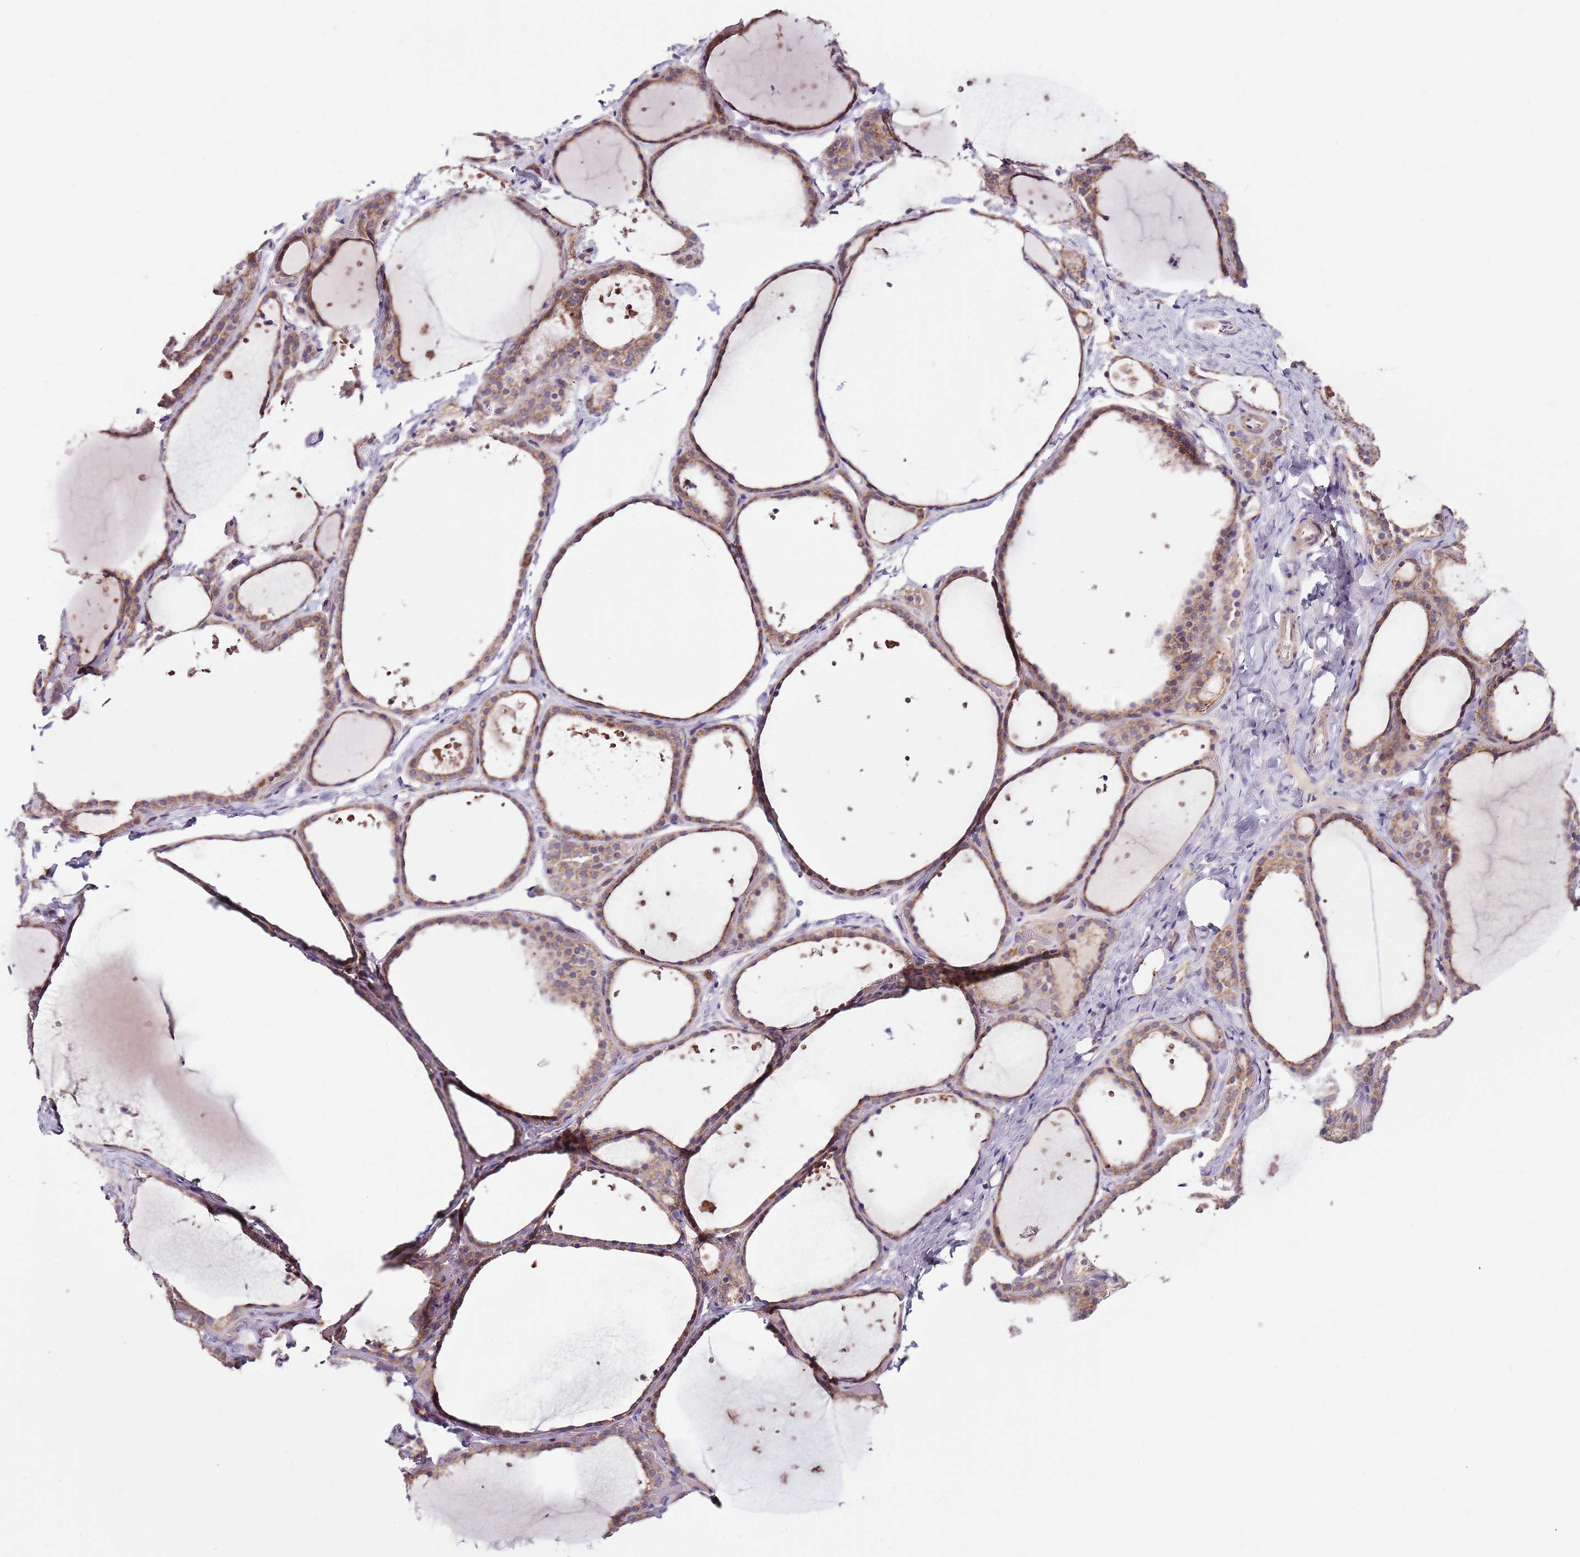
{"staining": {"intensity": "moderate", "quantity": ">75%", "location": "cytoplasmic/membranous"}, "tissue": "thyroid gland", "cell_type": "Glandular cells", "image_type": "normal", "snomed": [{"axis": "morphology", "description": "Normal tissue, NOS"}, {"axis": "topography", "description": "Thyroid gland"}], "caption": "Protein staining demonstrates moderate cytoplasmic/membranous staining in about >75% of glandular cells in normal thyroid gland.", "gene": "SMG1", "patient": {"sex": "female", "age": 44}}